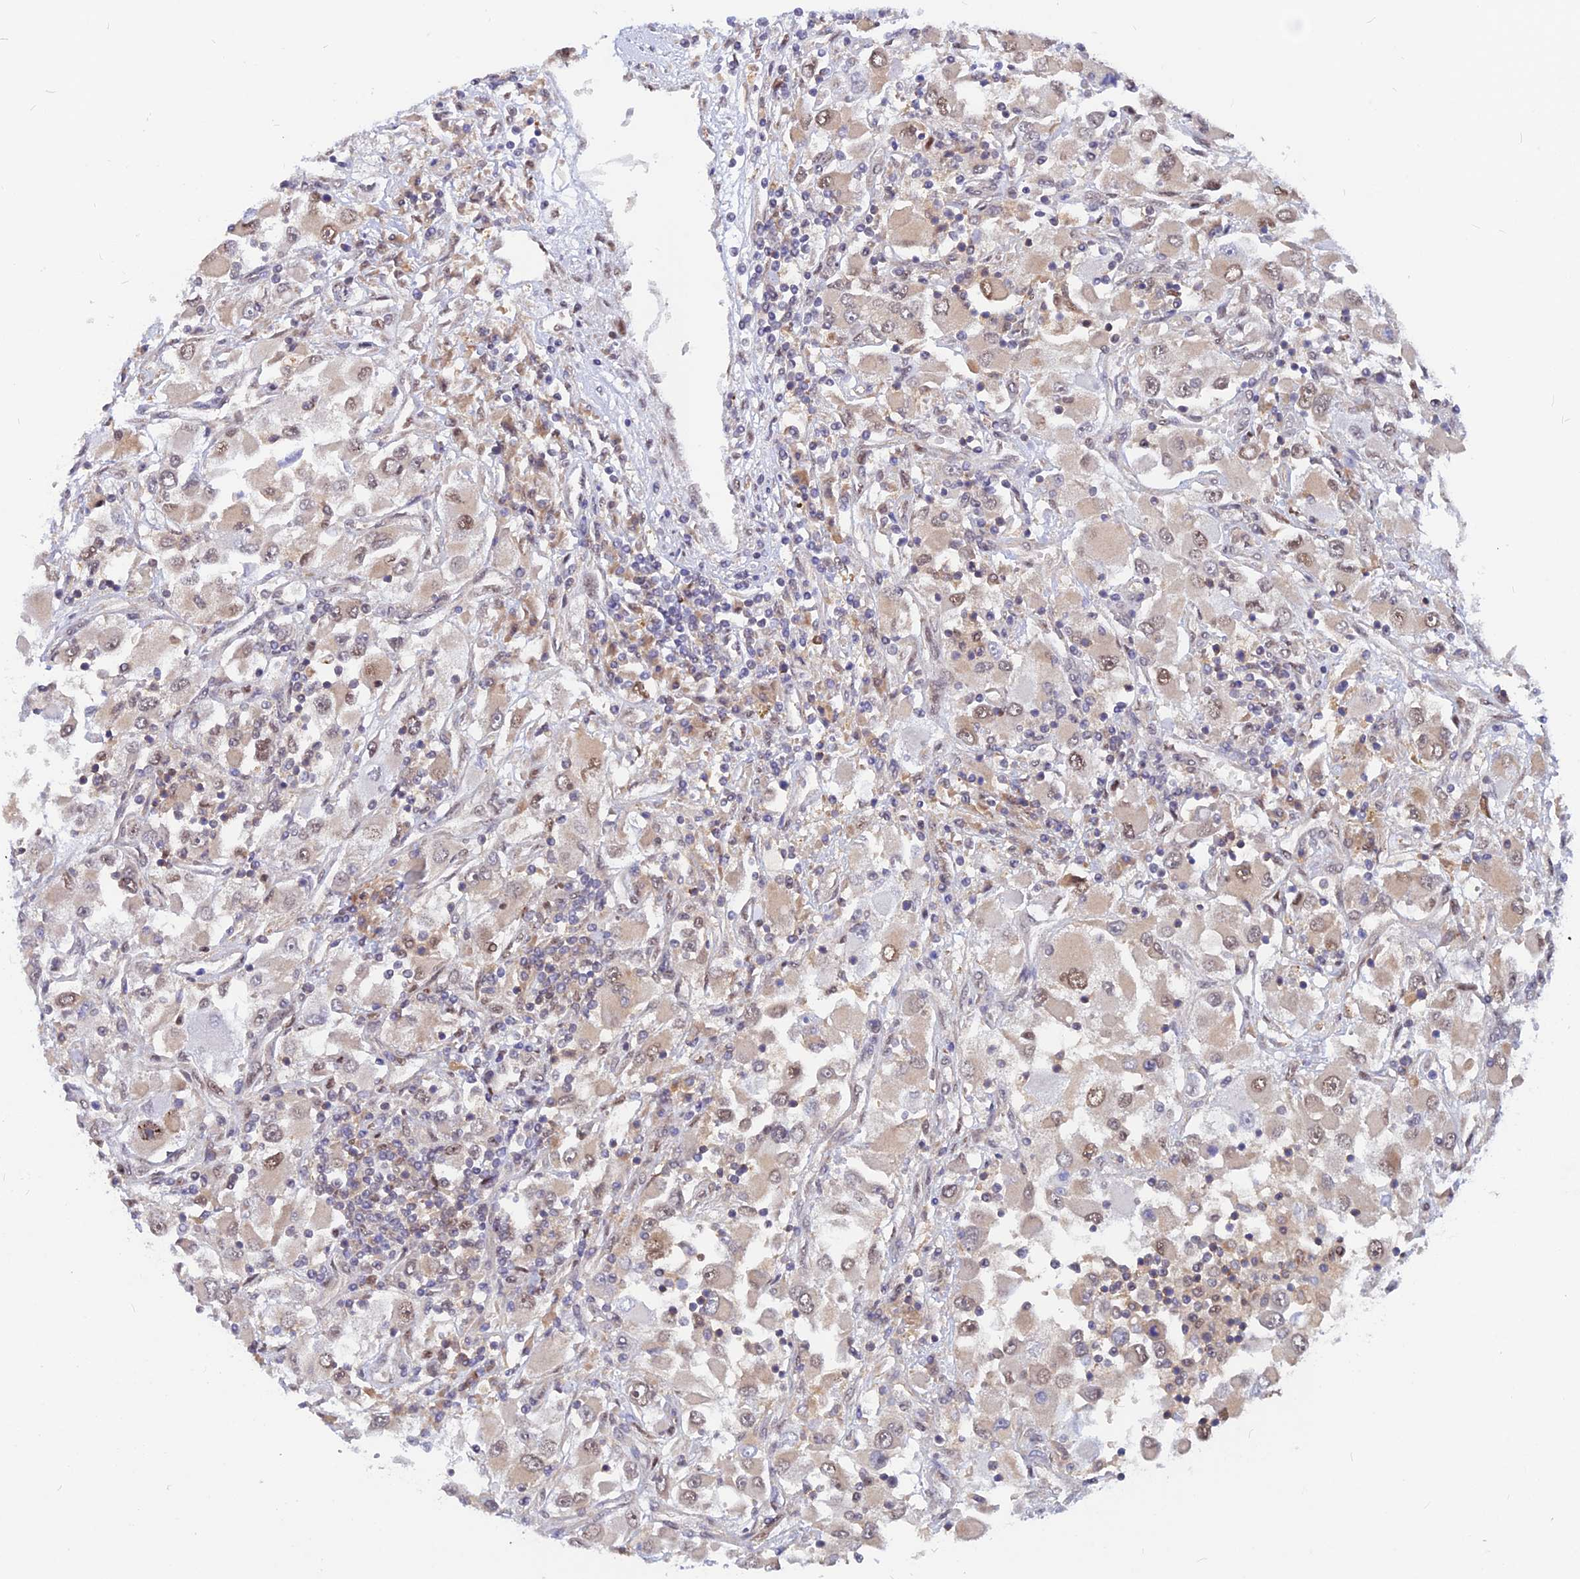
{"staining": {"intensity": "weak", "quantity": ">75%", "location": "nuclear"}, "tissue": "renal cancer", "cell_type": "Tumor cells", "image_type": "cancer", "snomed": [{"axis": "morphology", "description": "Adenocarcinoma, NOS"}, {"axis": "topography", "description": "Kidney"}], "caption": "Renal cancer (adenocarcinoma) tissue displays weak nuclear positivity in approximately >75% of tumor cells", "gene": "DNAJC16", "patient": {"sex": "female", "age": 52}}